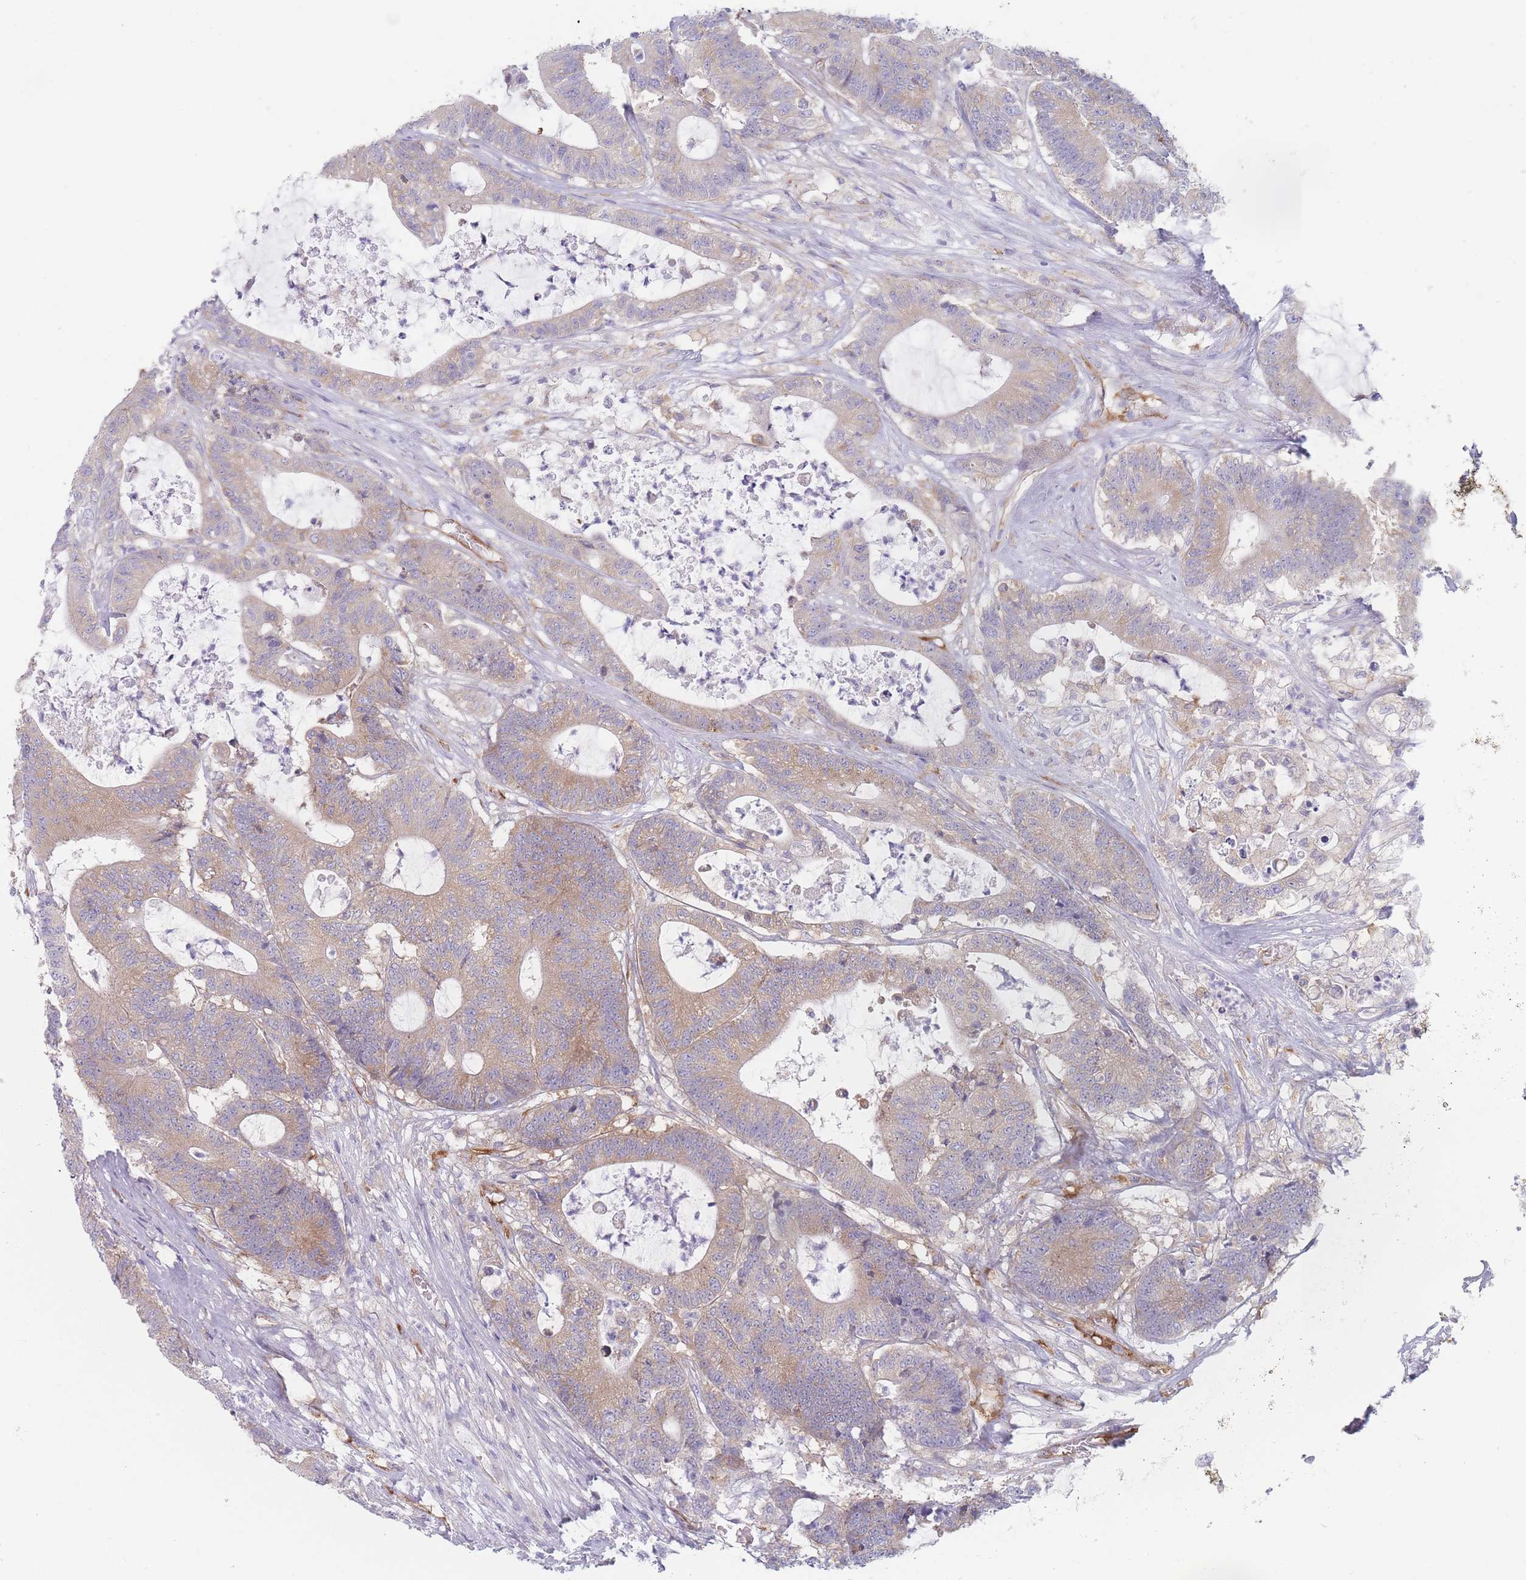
{"staining": {"intensity": "weak", "quantity": ">75%", "location": "cytoplasmic/membranous"}, "tissue": "colorectal cancer", "cell_type": "Tumor cells", "image_type": "cancer", "snomed": [{"axis": "morphology", "description": "Adenocarcinoma, NOS"}, {"axis": "topography", "description": "Colon"}], "caption": "An image showing weak cytoplasmic/membranous staining in about >75% of tumor cells in adenocarcinoma (colorectal), as visualized by brown immunohistochemical staining.", "gene": "MAP1S", "patient": {"sex": "female", "age": 84}}